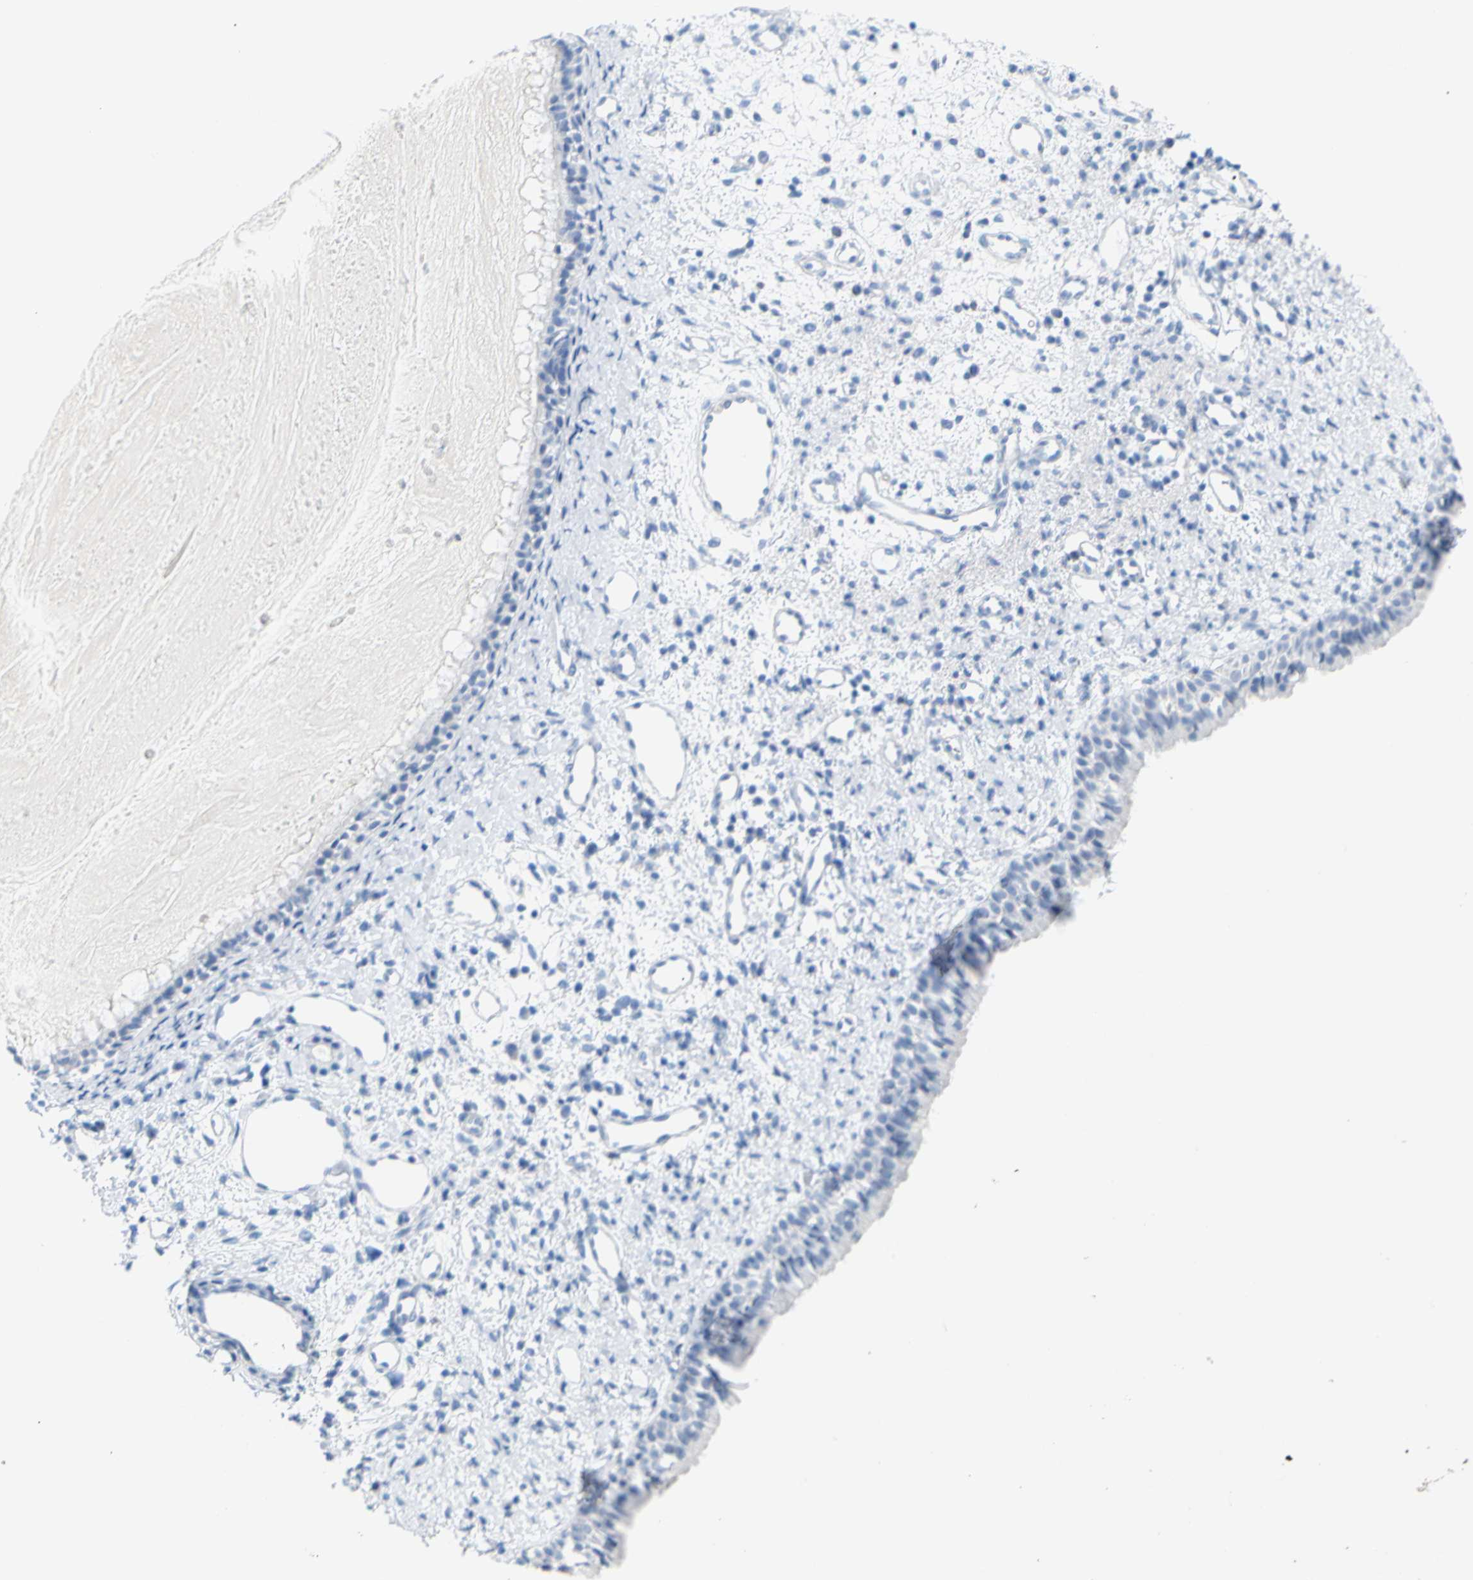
{"staining": {"intensity": "negative", "quantity": "none", "location": "none"}, "tissue": "nasopharynx", "cell_type": "Respiratory epithelial cells", "image_type": "normal", "snomed": [{"axis": "morphology", "description": "Normal tissue, NOS"}, {"axis": "topography", "description": "Nasopharynx"}], "caption": "IHC image of benign nasopharynx: nasopharynx stained with DAB reveals no significant protein positivity in respiratory epithelial cells. (Stains: DAB immunohistochemistry (IHC) with hematoxylin counter stain, Microscopy: brightfield microscopy at high magnification).", "gene": "OPN1SW", "patient": {"sex": "male", "age": 22}}